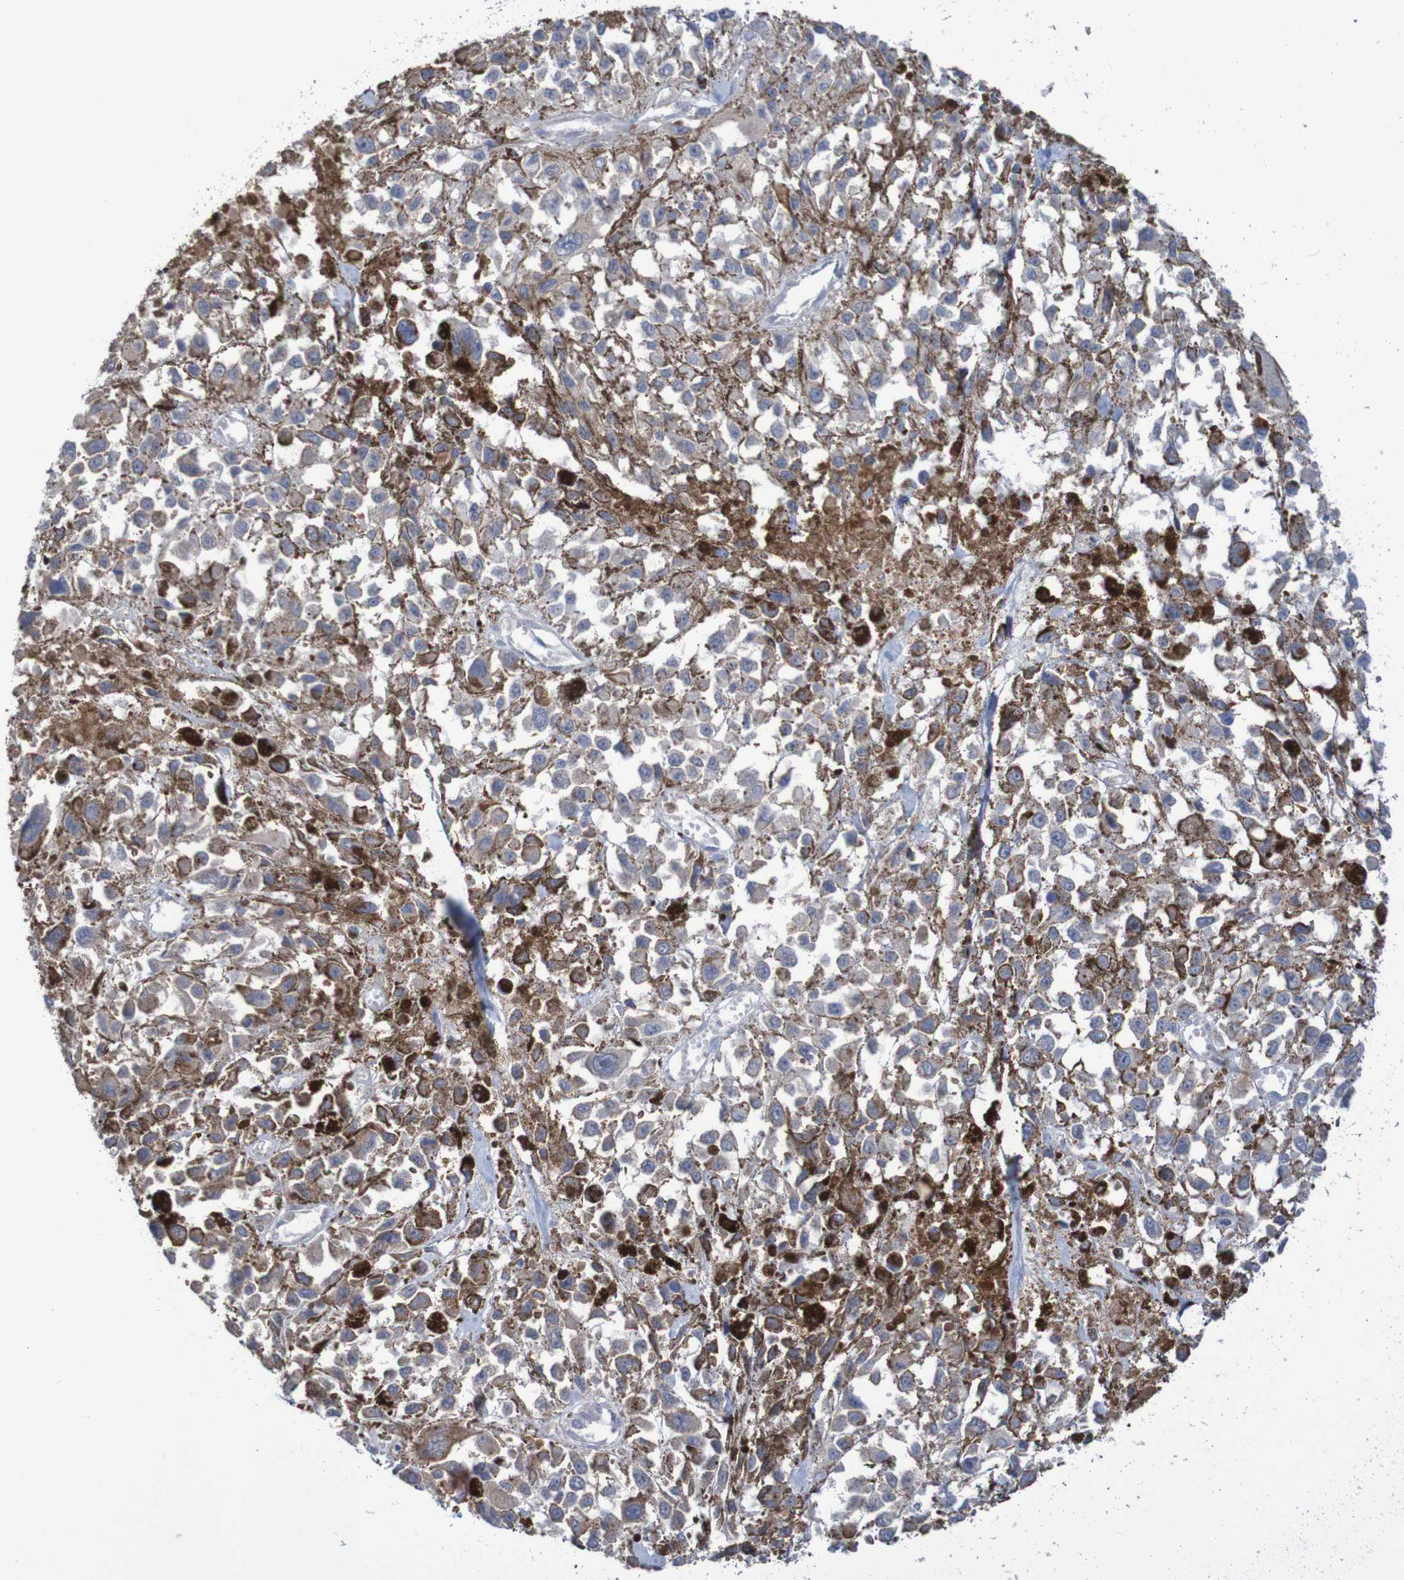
{"staining": {"intensity": "negative", "quantity": "none", "location": "none"}, "tissue": "melanoma", "cell_type": "Tumor cells", "image_type": "cancer", "snomed": [{"axis": "morphology", "description": "Malignant melanoma, Metastatic site"}, {"axis": "topography", "description": "Lymph node"}], "caption": "Tumor cells are negative for protein expression in human malignant melanoma (metastatic site).", "gene": "PHYH", "patient": {"sex": "male", "age": 59}}